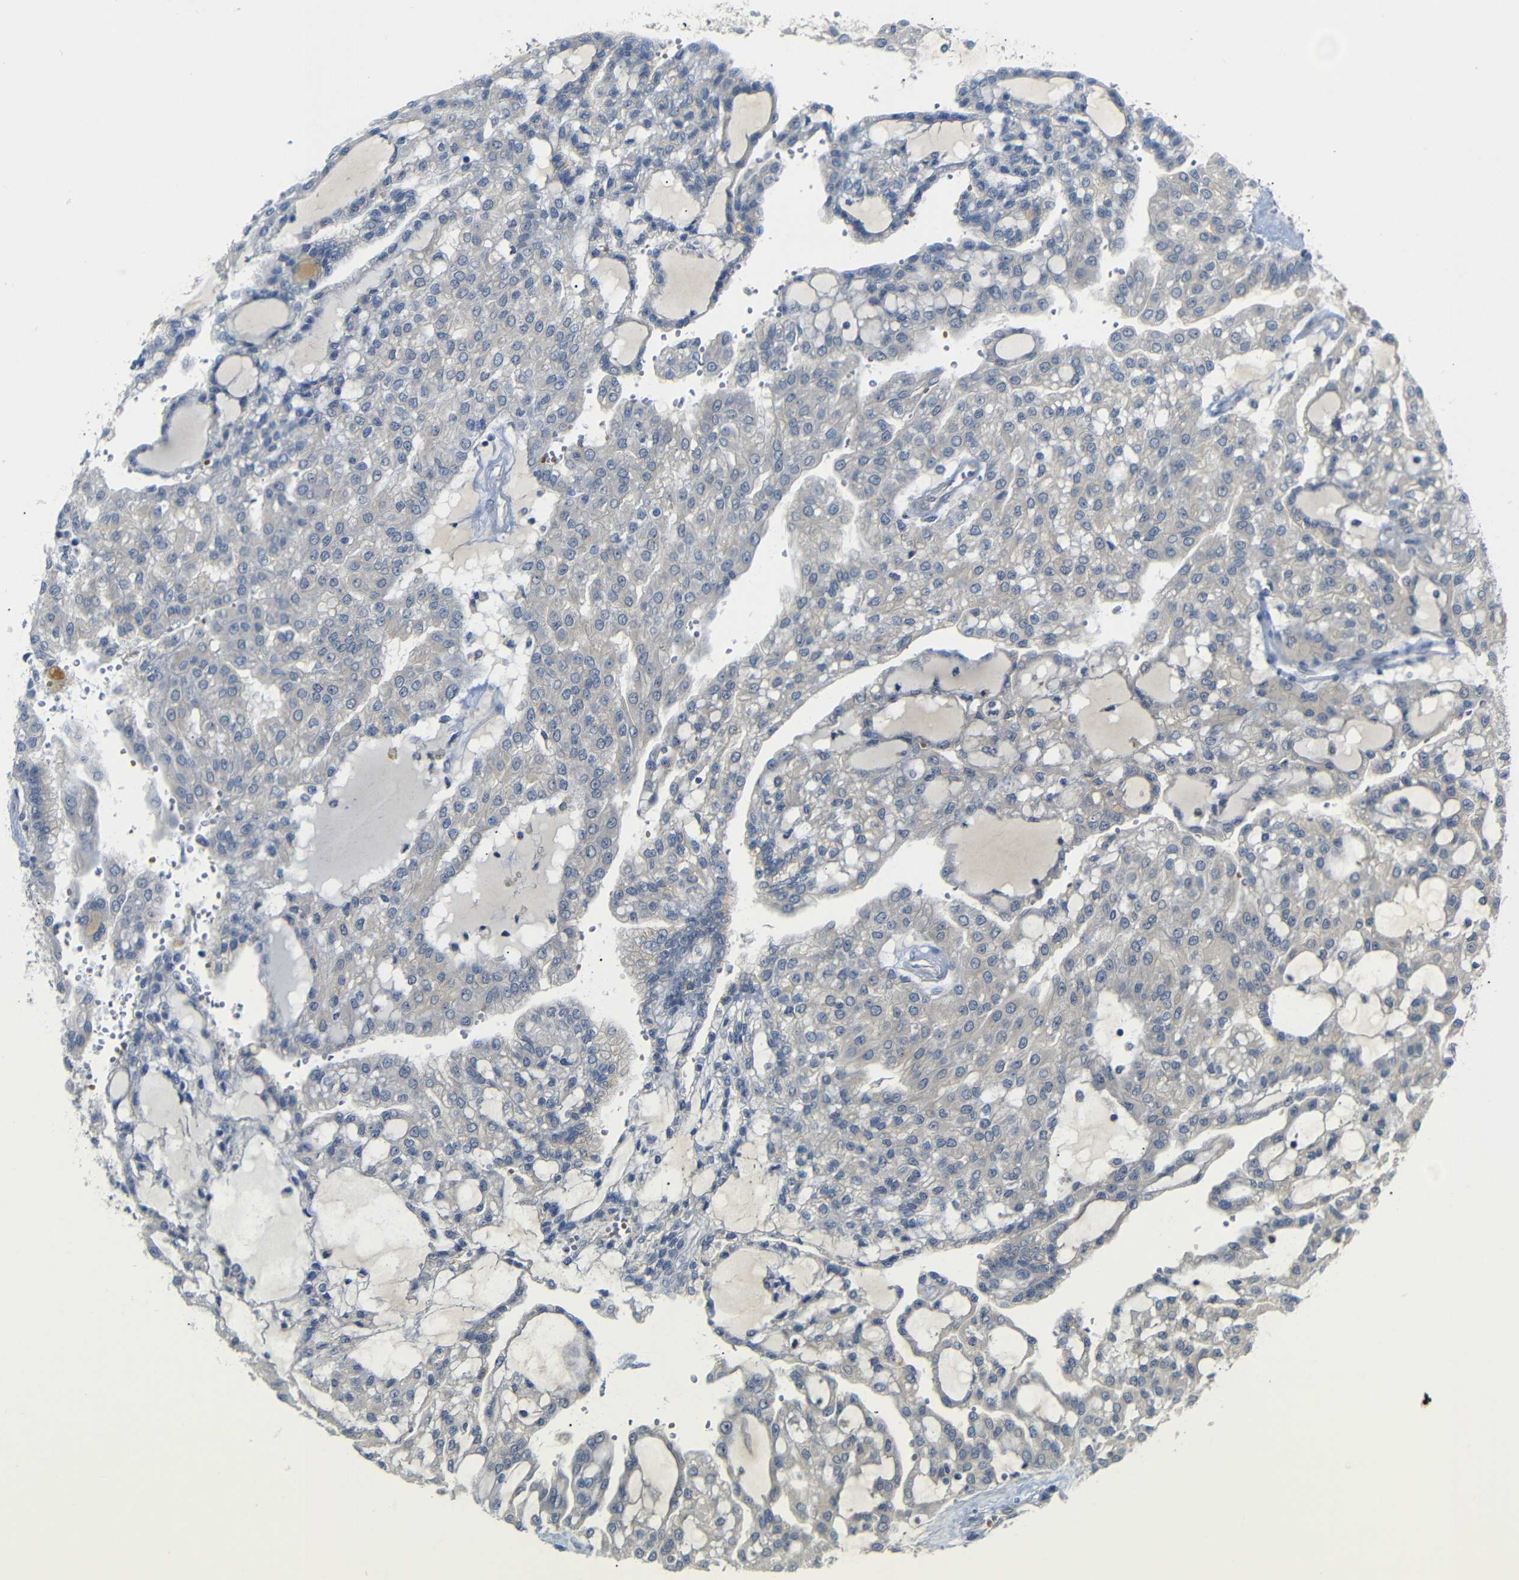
{"staining": {"intensity": "negative", "quantity": "none", "location": "none"}, "tissue": "renal cancer", "cell_type": "Tumor cells", "image_type": "cancer", "snomed": [{"axis": "morphology", "description": "Adenocarcinoma, NOS"}, {"axis": "topography", "description": "Kidney"}], "caption": "There is no significant staining in tumor cells of renal adenocarcinoma. (DAB IHC, high magnification).", "gene": "TBC1D32", "patient": {"sex": "male", "age": 63}}